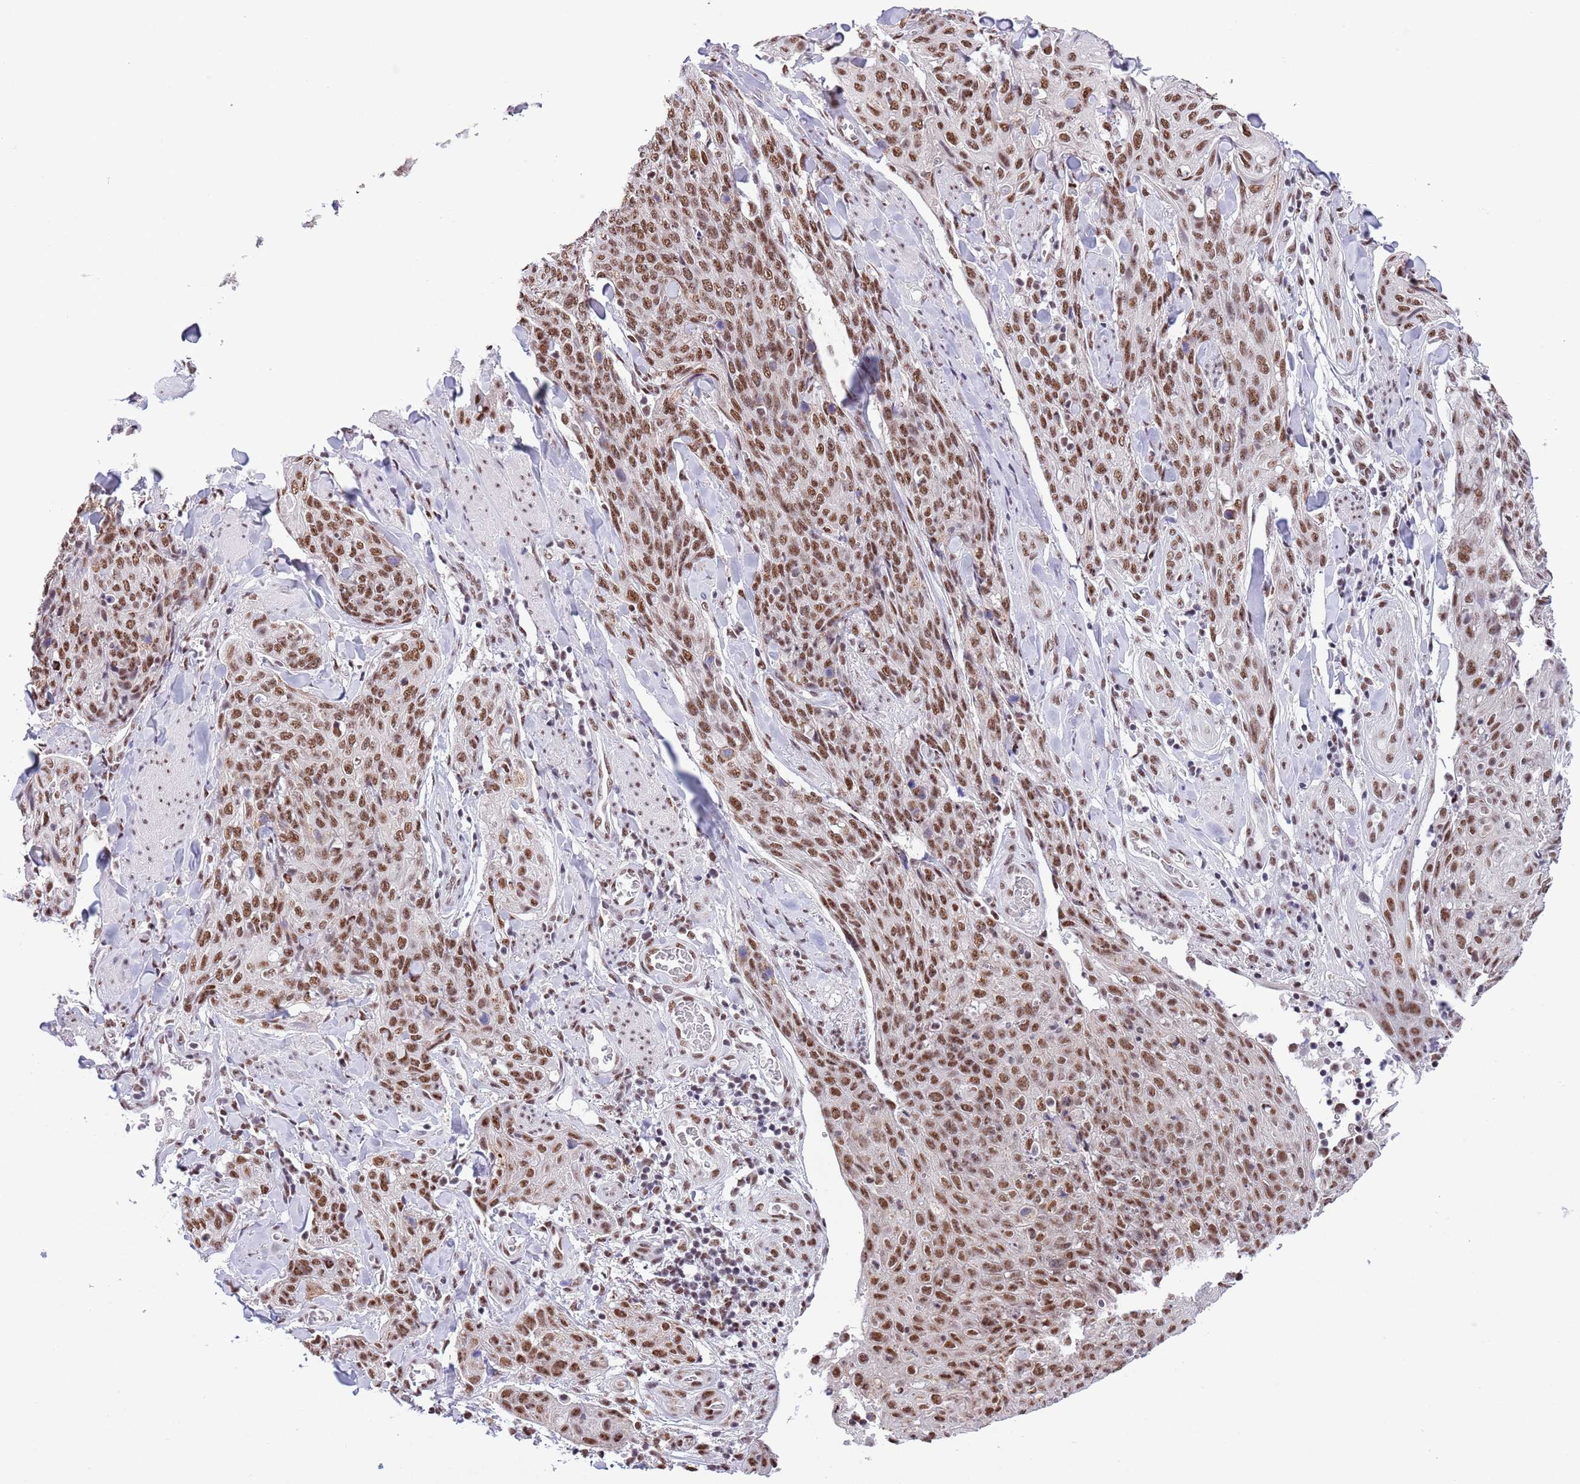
{"staining": {"intensity": "moderate", "quantity": ">75%", "location": "nuclear"}, "tissue": "skin cancer", "cell_type": "Tumor cells", "image_type": "cancer", "snomed": [{"axis": "morphology", "description": "Squamous cell carcinoma, NOS"}, {"axis": "topography", "description": "Skin"}, {"axis": "topography", "description": "Vulva"}], "caption": "This micrograph demonstrates IHC staining of skin cancer, with medium moderate nuclear expression in about >75% of tumor cells.", "gene": "SF3A2", "patient": {"sex": "female", "age": 85}}